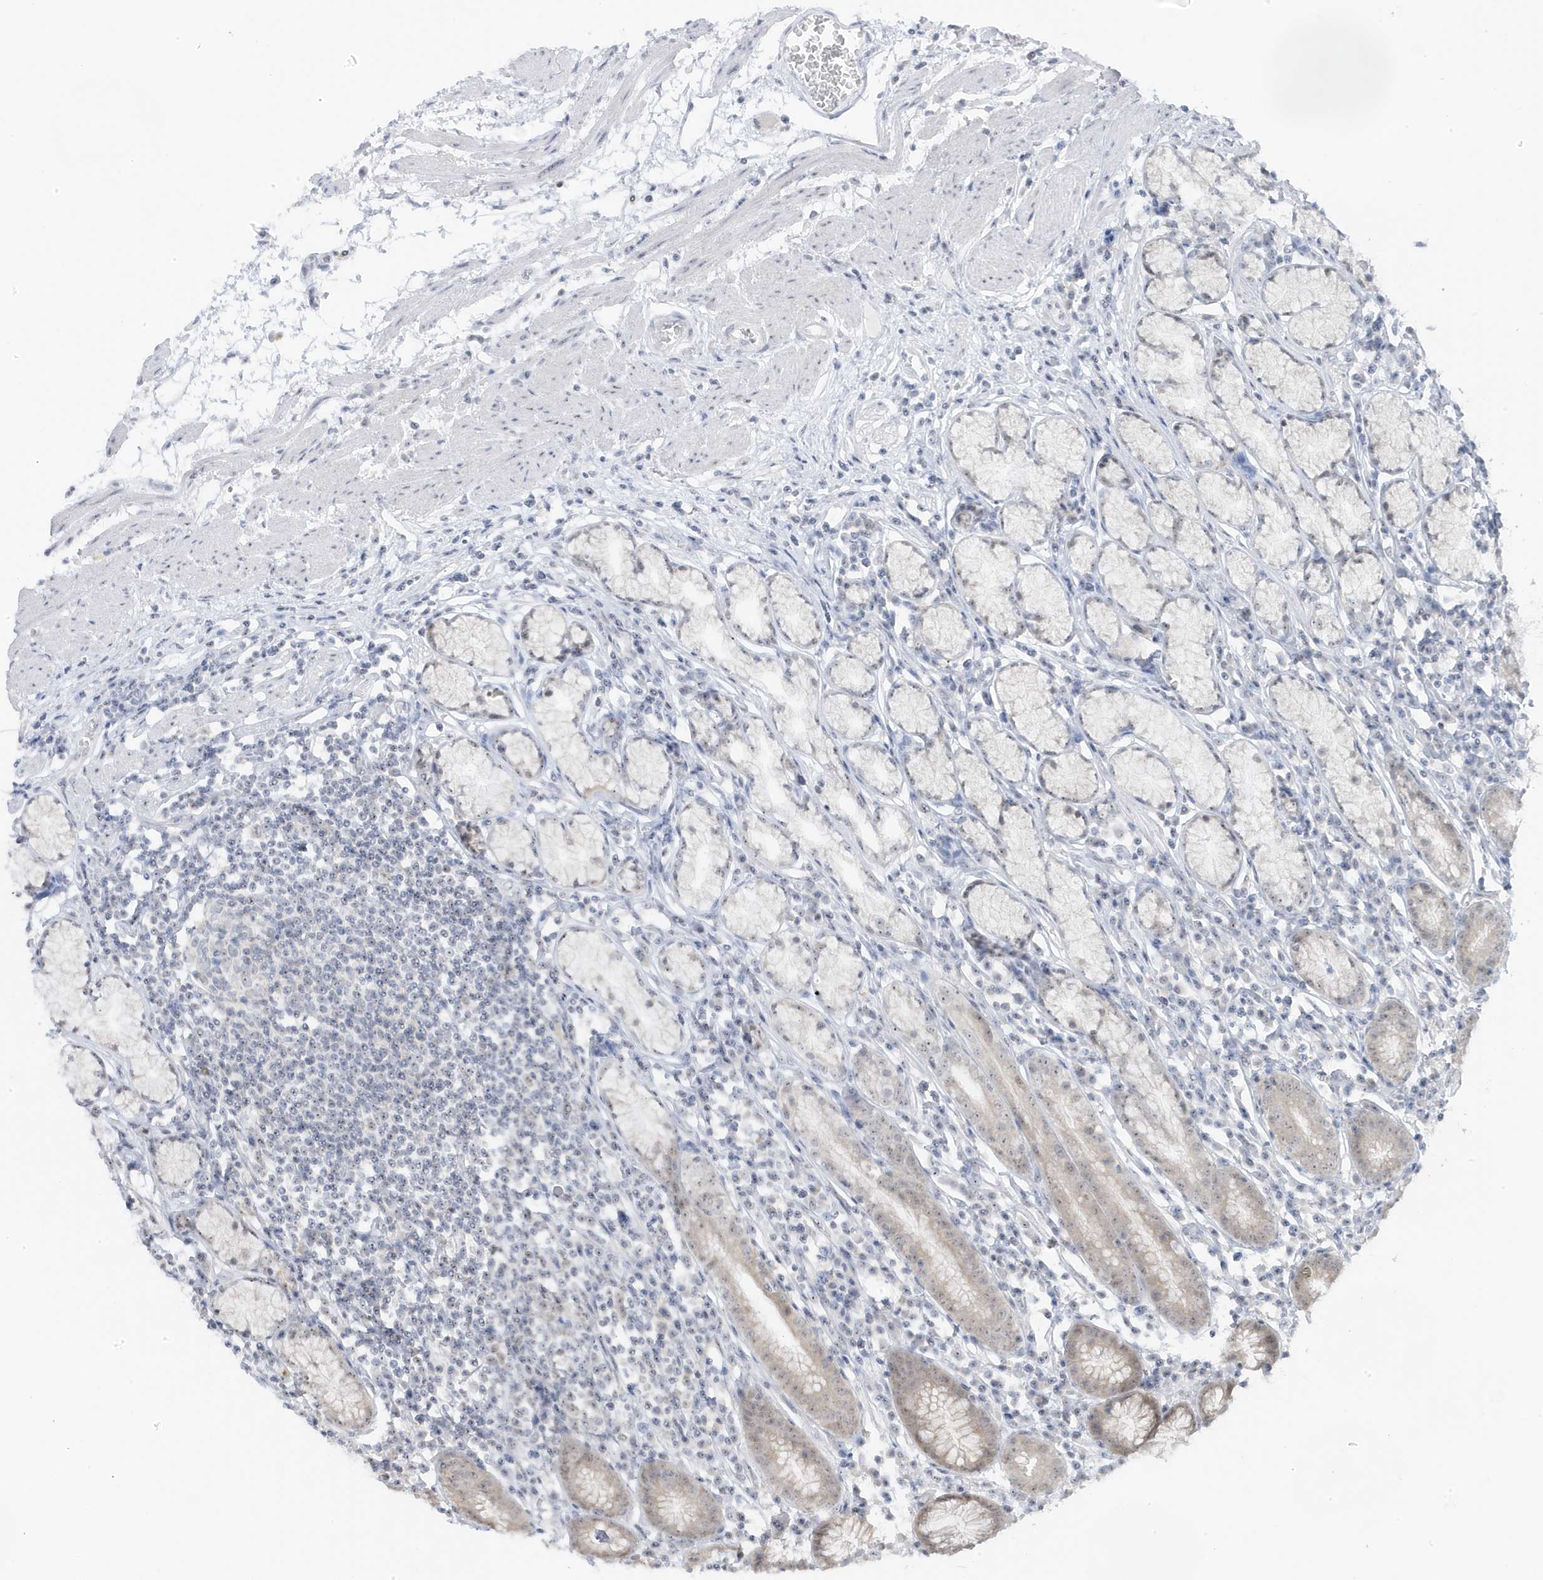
{"staining": {"intensity": "weak", "quantity": "<25%", "location": "cytoplasmic/membranous,nuclear"}, "tissue": "stomach", "cell_type": "Glandular cells", "image_type": "normal", "snomed": [{"axis": "morphology", "description": "Normal tissue, NOS"}, {"axis": "topography", "description": "Stomach"}], "caption": "This is a photomicrograph of immunohistochemistry (IHC) staining of benign stomach, which shows no positivity in glandular cells. (IHC, brightfield microscopy, high magnification).", "gene": "TSEN15", "patient": {"sex": "male", "age": 55}}